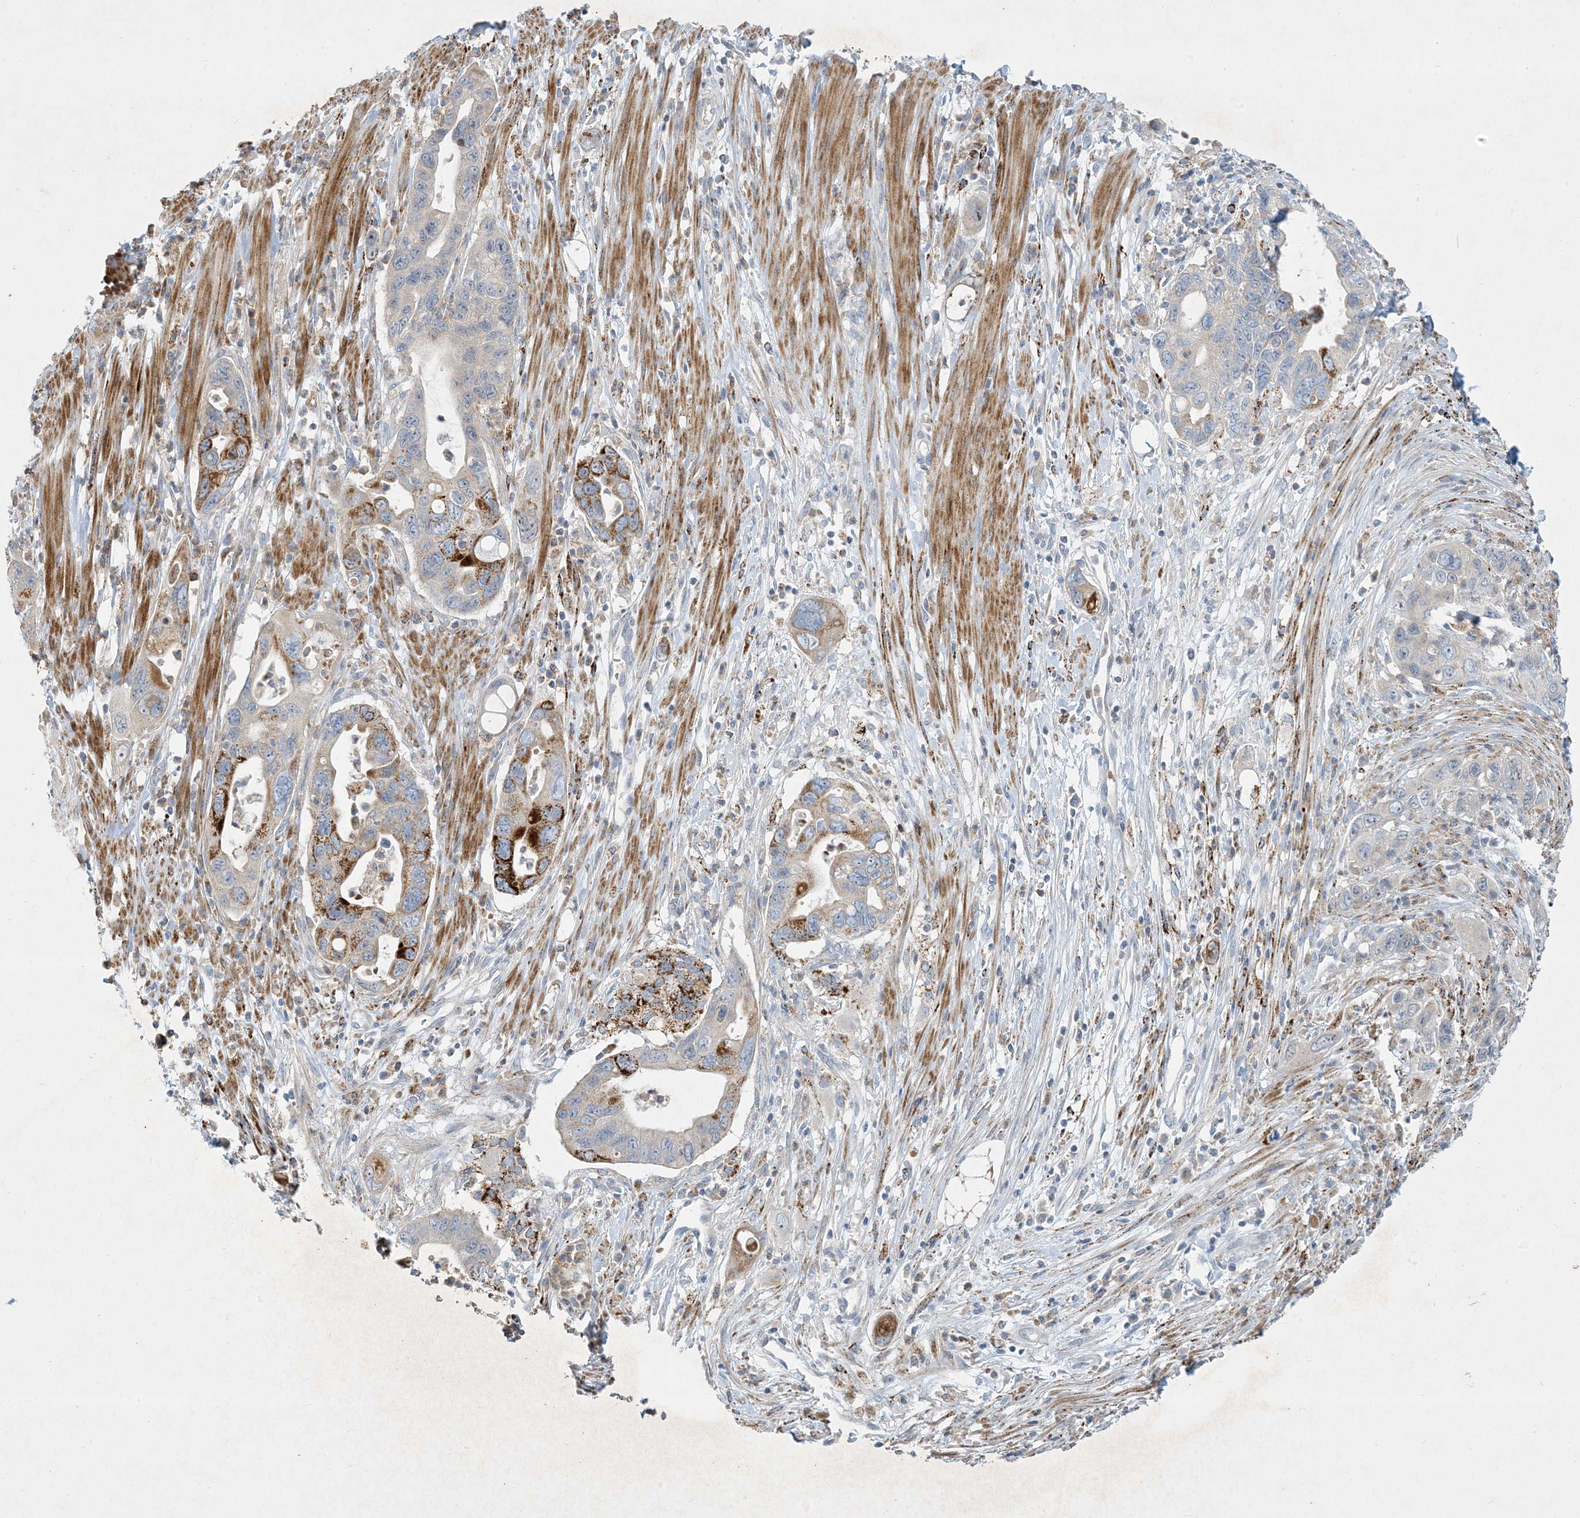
{"staining": {"intensity": "strong", "quantity": "<25%", "location": "cytoplasmic/membranous"}, "tissue": "pancreatic cancer", "cell_type": "Tumor cells", "image_type": "cancer", "snomed": [{"axis": "morphology", "description": "Adenocarcinoma, NOS"}, {"axis": "topography", "description": "Pancreas"}], "caption": "Pancreatic cancer stained for a protein displays strong cytoplasmic/membranous positivity in tumor cells.", "gene": "LTN1", "patient": {"sex": "female", "age": 71}}